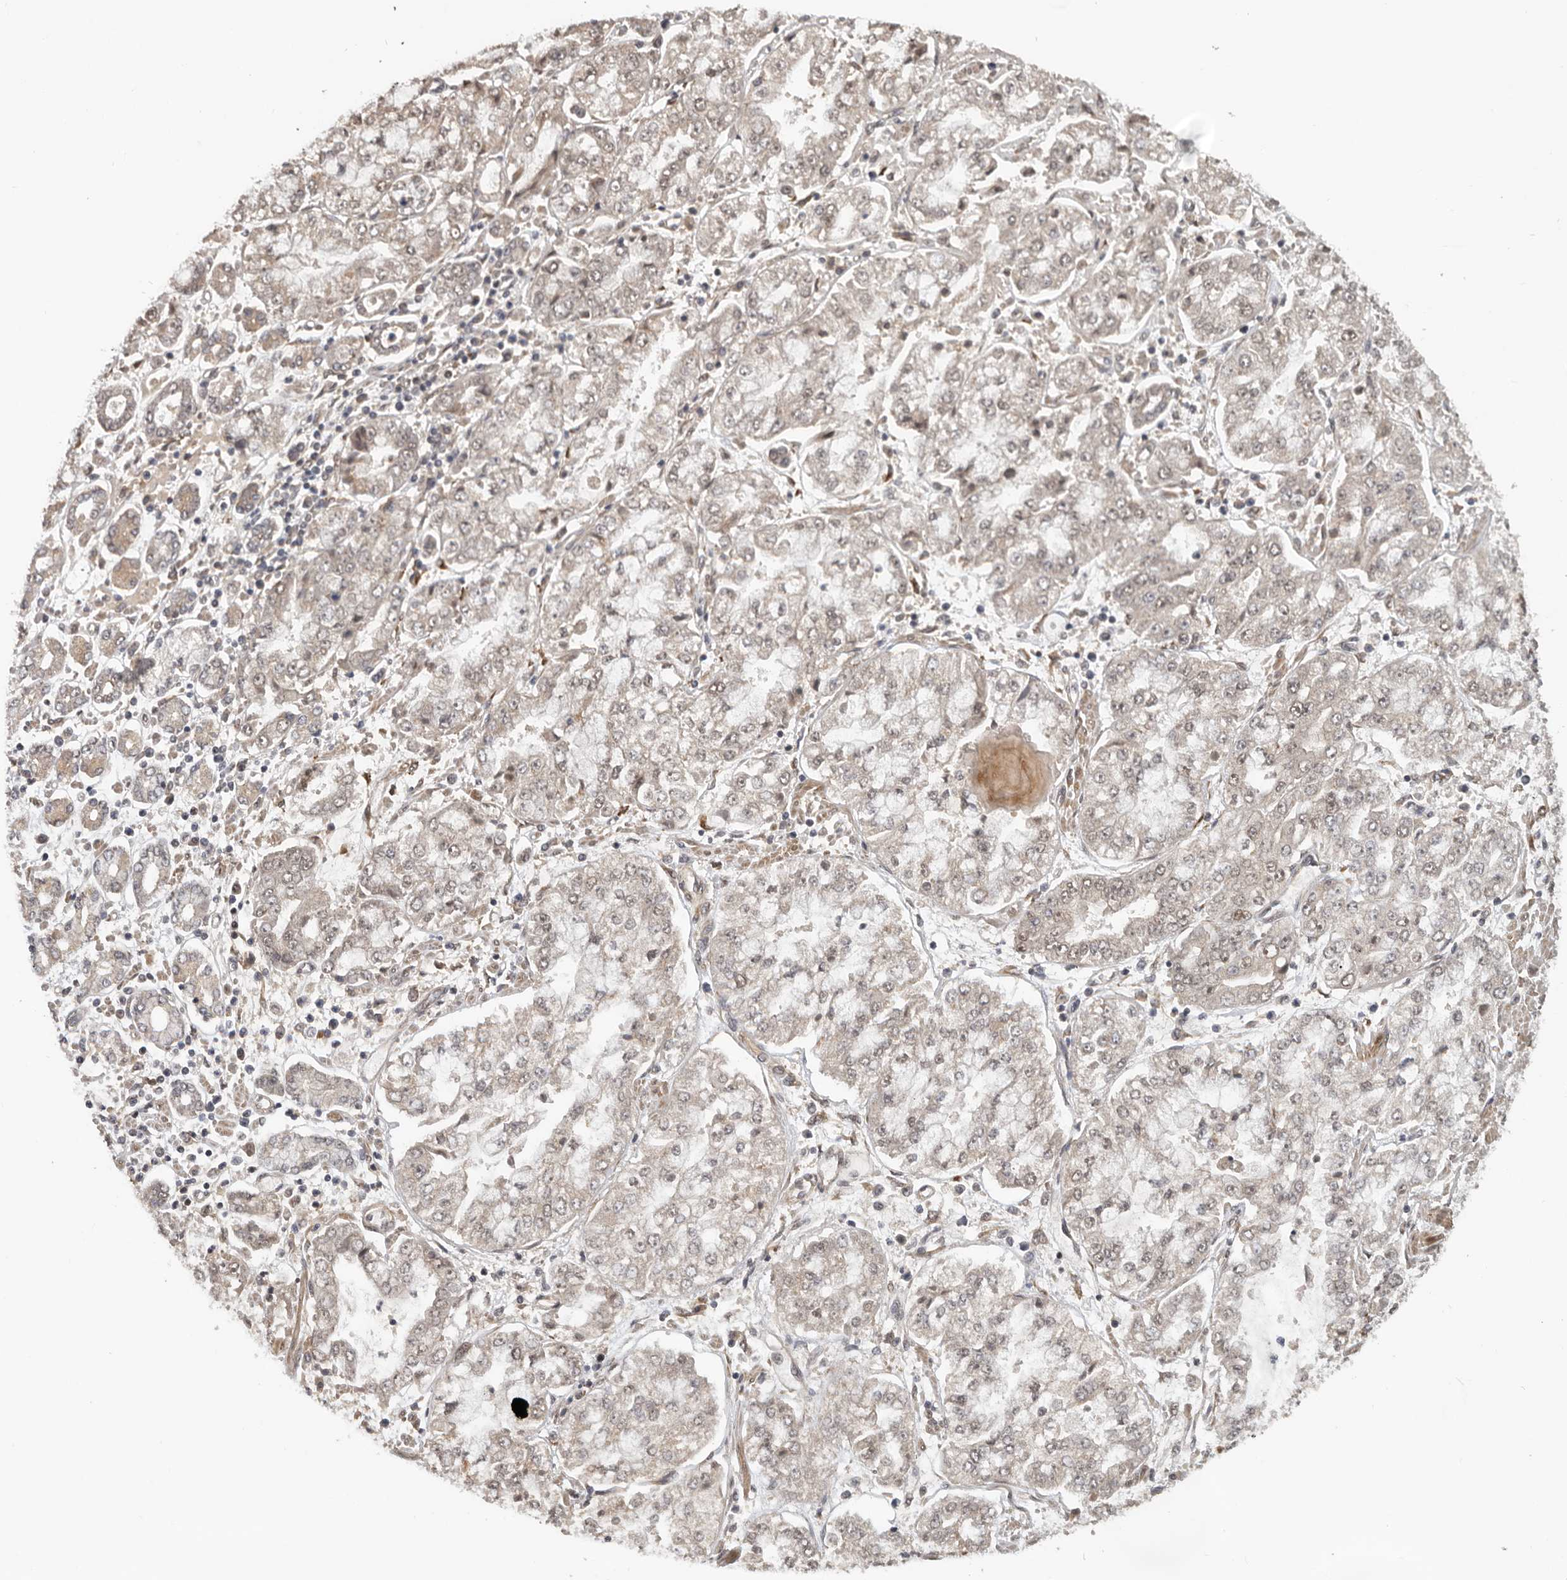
{"staining": {"intensity": "weak", "quantity": "<25%", "location": "cytoplasmic/membranous,nuclear"}, "tissue": "stomach cancer", "cell_type": "Tumor cells", "image_type": "cancer", "snomed": [{"axis": "morphology", "description": "Adenocarcinoma, NOS"}, {"axis": "topography", "description": "Stomach"}], "caption": "A photomicrograph of adenocarcinoma (stomach) stained for a protein reveals no brown staining in tumor cells. (DAB (3,3'-diaminobenzidine) immunohistochemistry (IHC) visualized using brightfield microscopy, high magnification).", "gene": "HENMT1", "patient": {"sex": "male", "age": 76}}